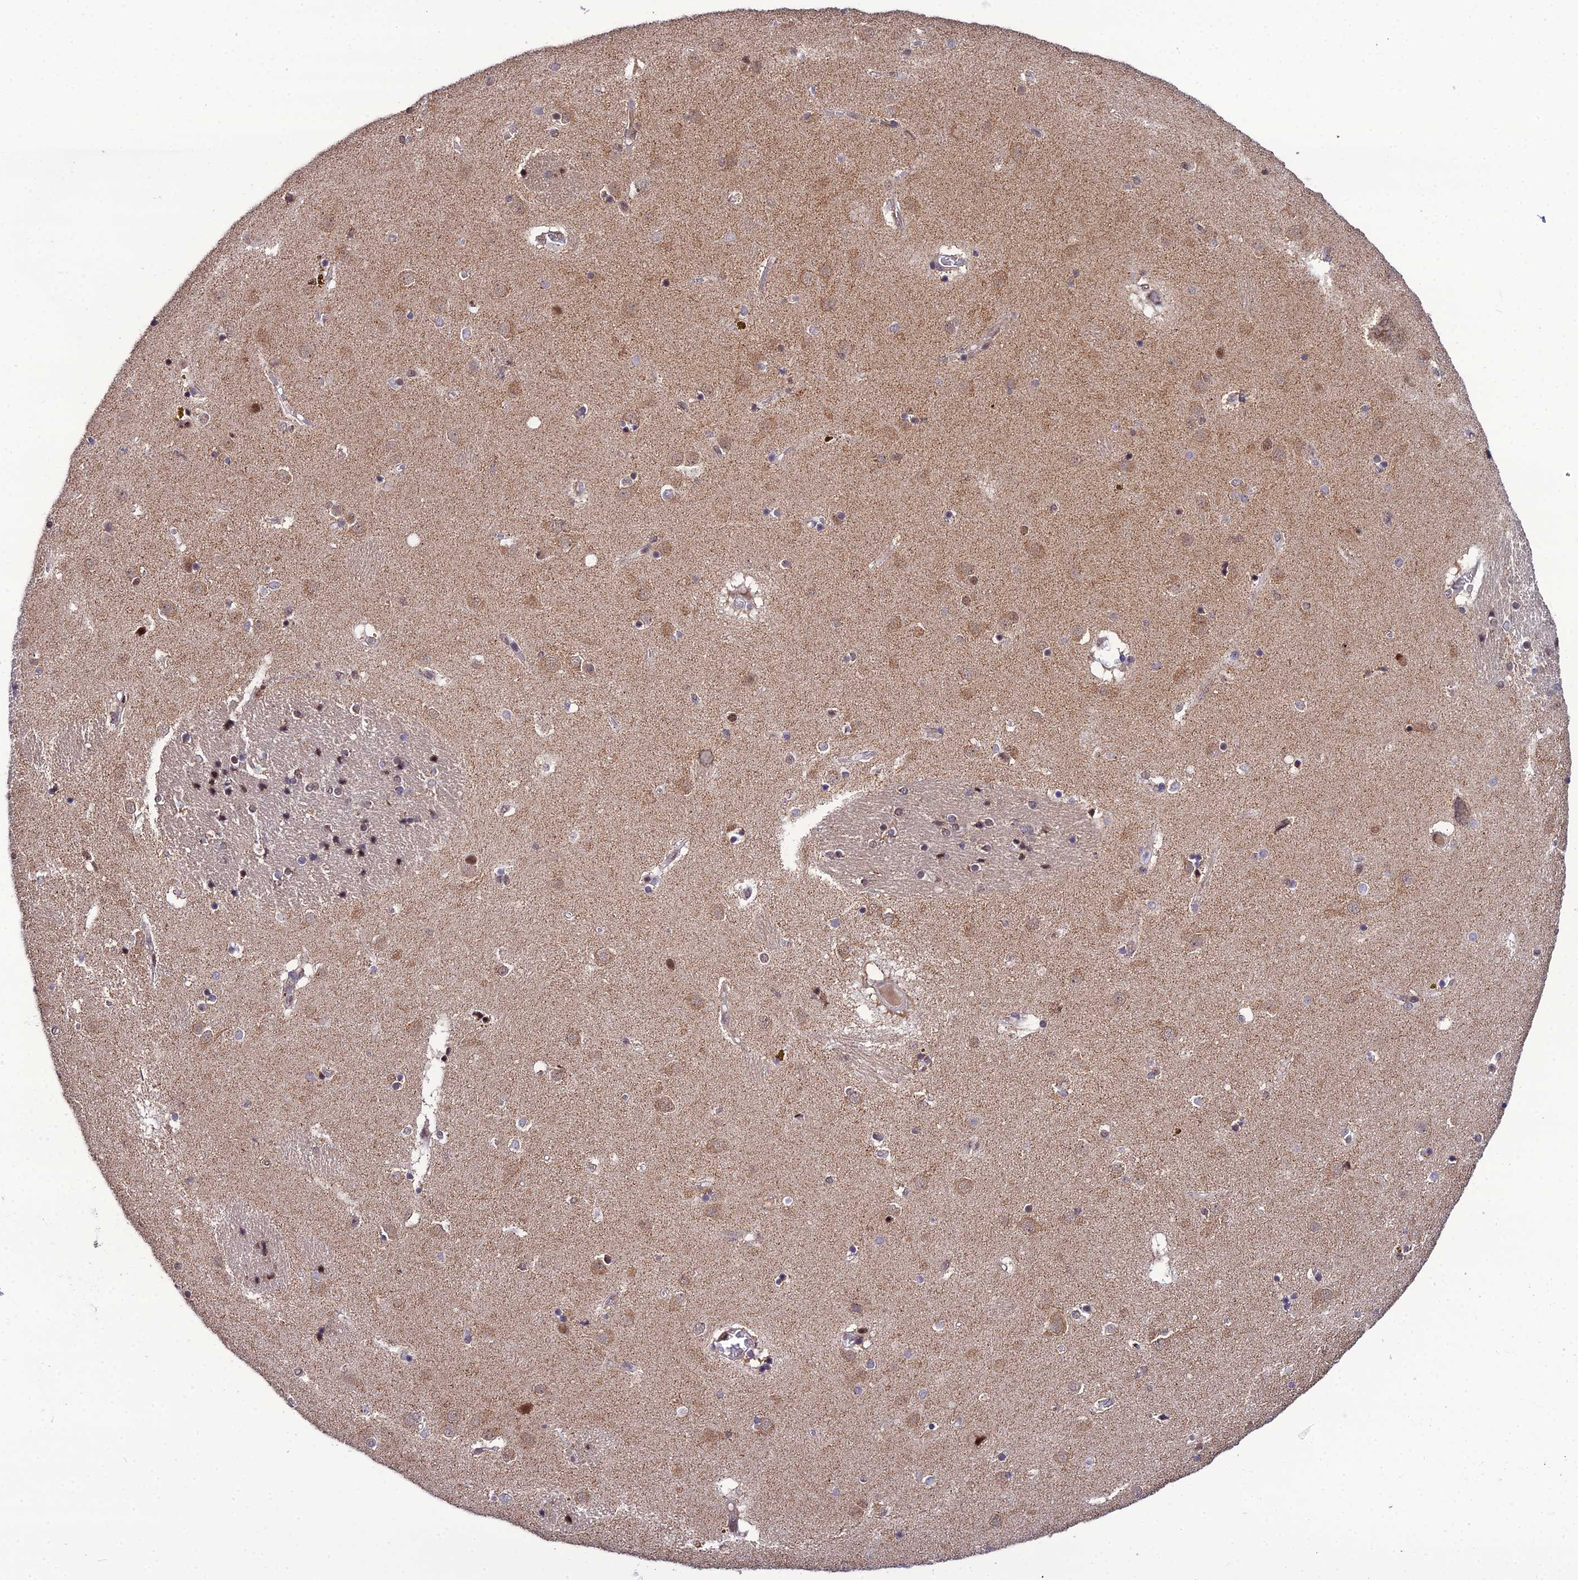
{"staining": {"intensity": "moderate", "quantity": "<25%", "location": "cytoplasmic/membranous,nuclear"}, "tissue": "caudate", "cell_type": "Glial cells", "image_type": "normal", "snomed": [{"axis": "morphology", "description": "Normal tissue, NOS"}, {"axis": "topography", "description": "Lateral ventricle wall"}], "caption": "A brown stain shows moderate cytoplasmic/membranous,nuclear positivity of a protein in glial cells of unremarkable human caudate. The staining was performed using DAB to visualize the protein expression in brown, while the nuclei were stained in blue with hematoxylin (Magnification: 20x).", "gene": "ARL2", "patient": {"sex": "male", "age": 70}}